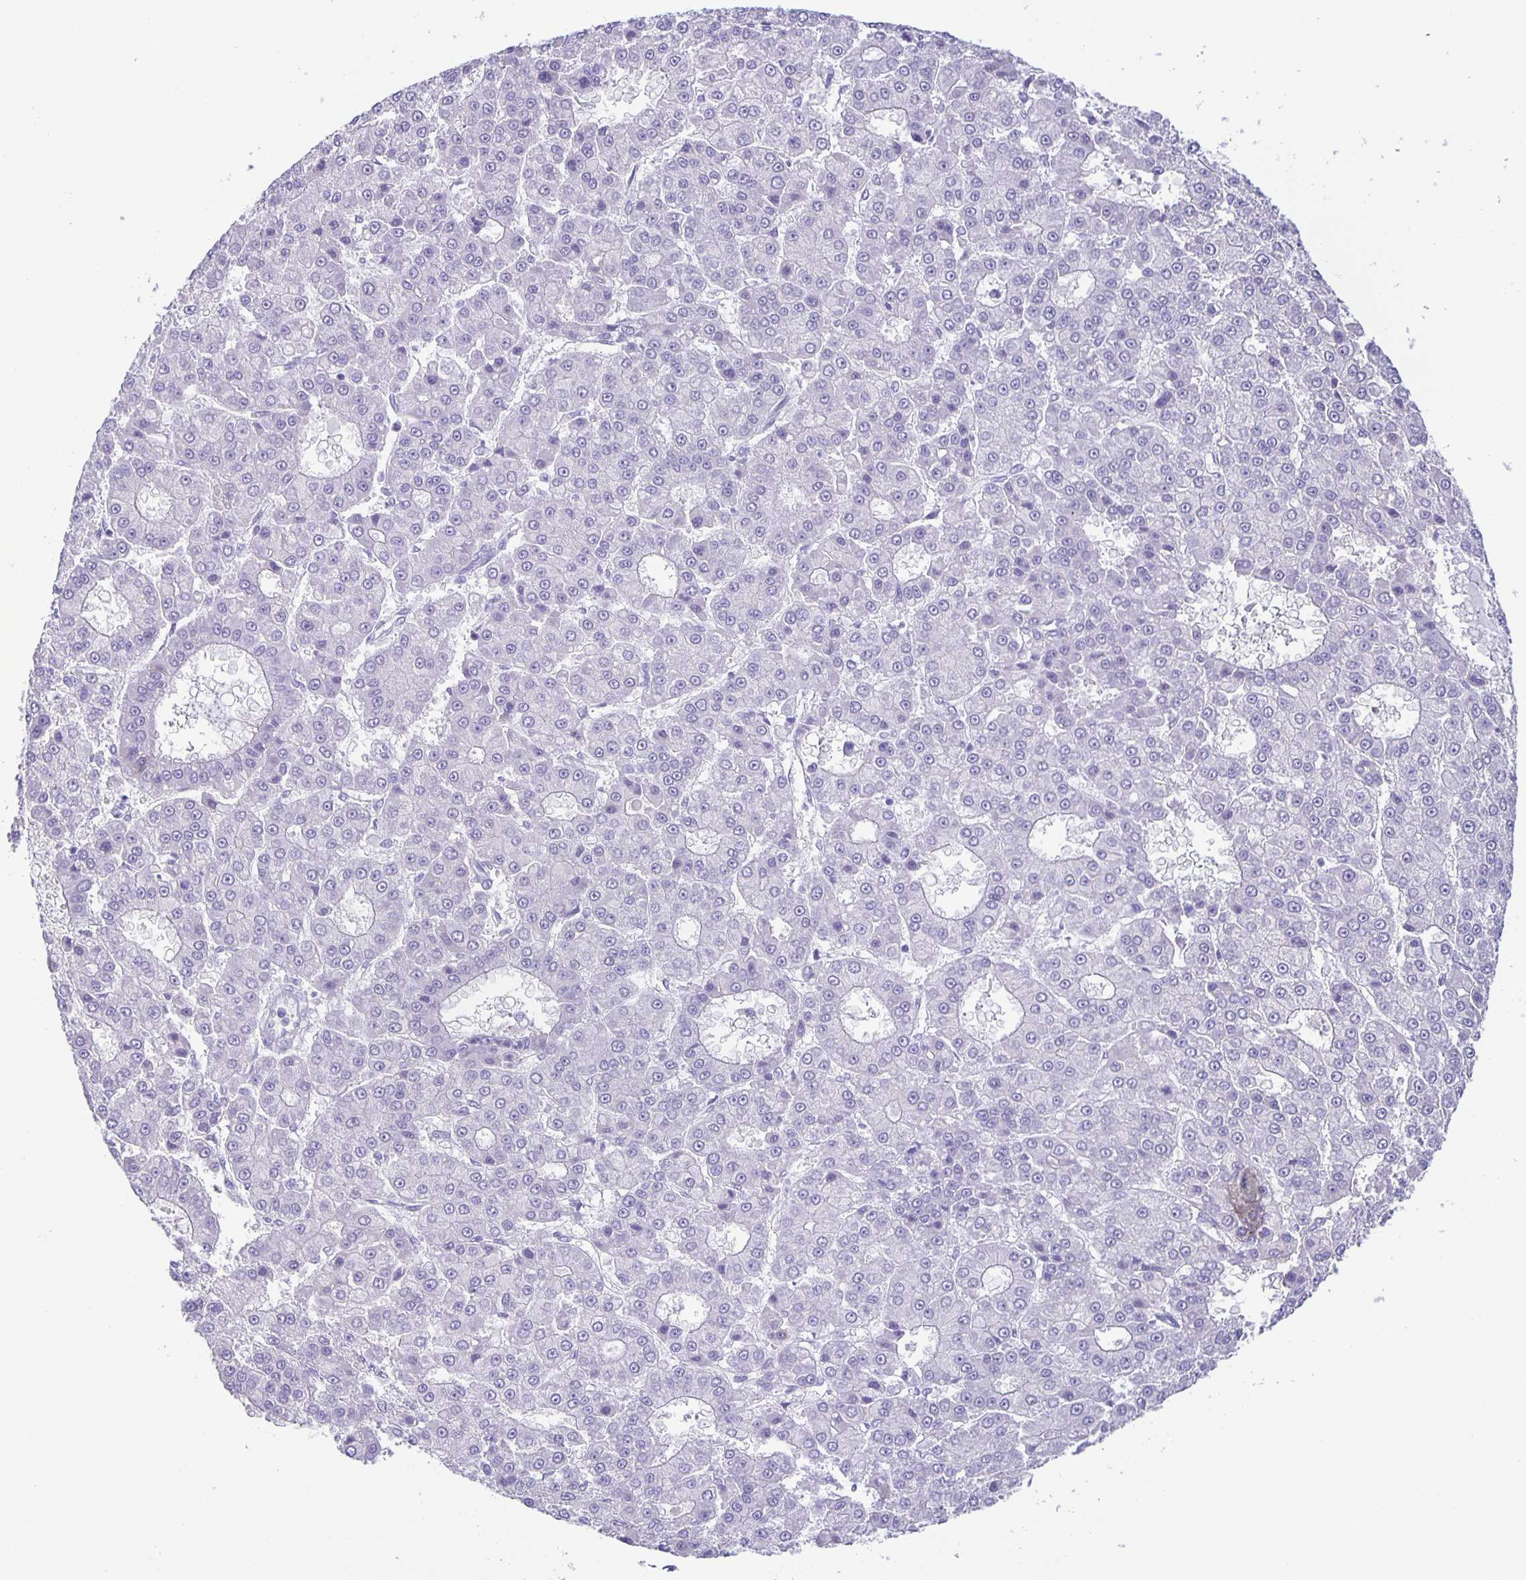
{"staining": {"intensity": "negative", "quantity": "none", "location": "none"}, "tissue": "liver cancer", "cell_type": "Tumor cells", "image_type": "cancer", "snomed": [{"axis": "morphology", "description": "Carcinoma, Hepatocellular, NOS"}, {"axis": "topography", "description": "Liver"}], "caption": "Immunohistochemical staining of human liver hepatocellular carcinoma exhibits no significant positivity in tumor cells.", "gene": "PHRF1", "patient": {"sex": "male", "age": 70}}